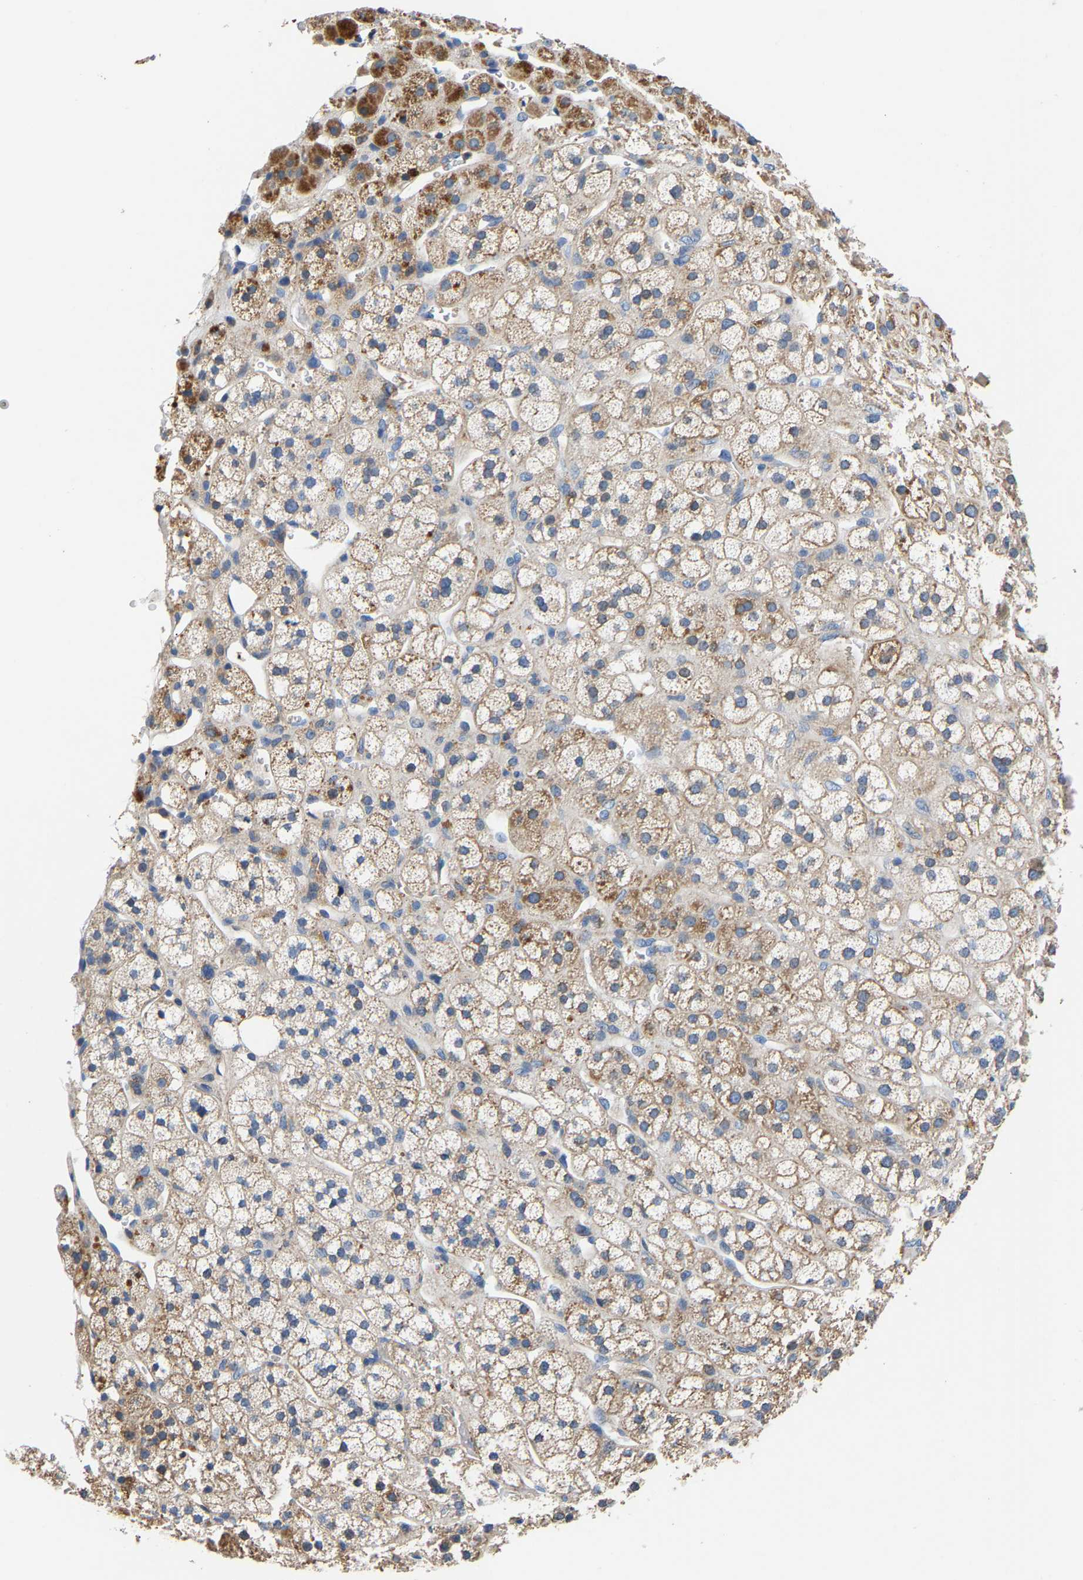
{"staining": {"intensity": "moderate", "quantity": ">75%", "location": "cytoplasmic/membranous"}, "tissue": "adrenal gland", "cell_type": "Glandular cells", "image_type": "normal", "snomed": [{"axis": "morphology", "description": "Normal tissue, NOS"}, {"axis": "topography", "description": "Adrenal gland"}], "caption": "Glandular cells show moderate cytoplasmic/membranous staining in approximately >75% of cells in normal adrenal gland. The protein of interest is shown in brown color, while the nuclei are stained blue.", "gene": "CCDC171", "patient": {"sex": "male", "age": 56}}